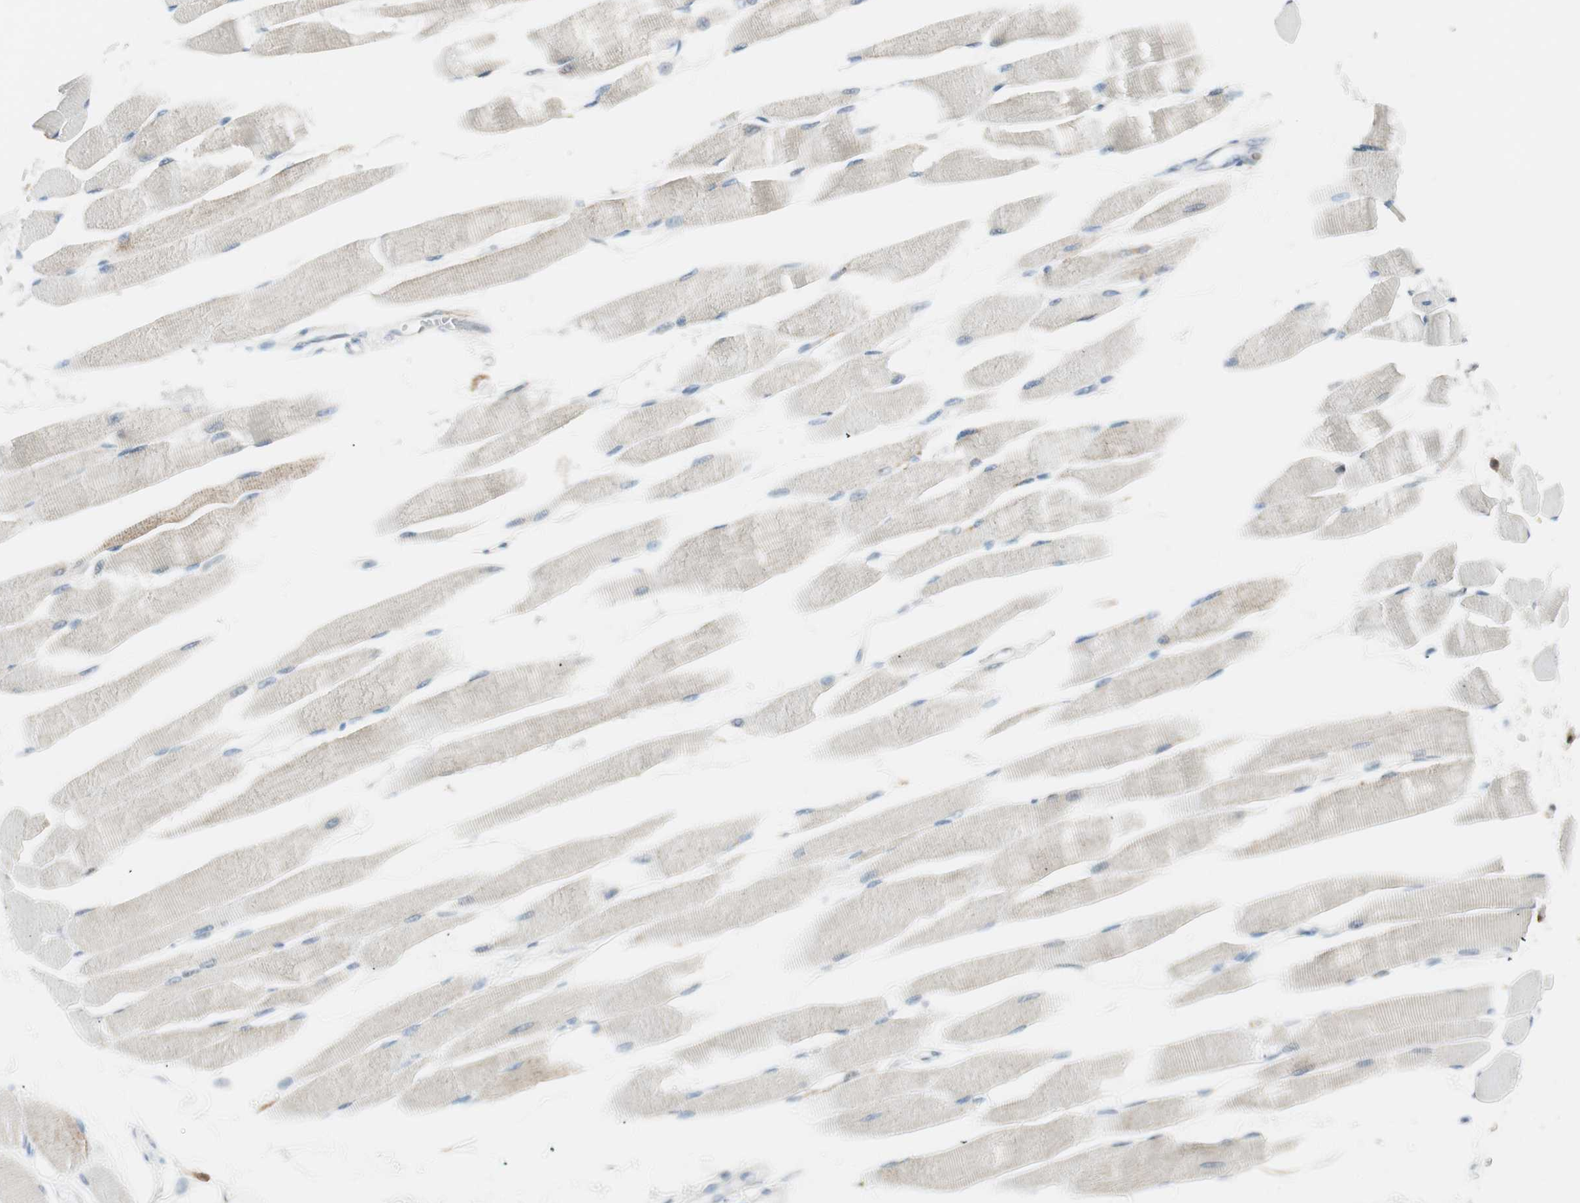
{"staining": {"intensity": "moderate", "quantity": "25%-75%", "location": "cytoplasmic/membranous"}, "tissue": "skeletal muscle", "cell_type": "Myocytes", "image_type": "normal", "snomed": [{"axis": "morphology", "description": "Normal tissue, NOS"}, {"axis": "topography", "description": "Skeletal muscle"}, {"axis": "topography", "description": "Peripheral nerve tissue"}], "caption": "Protein staining of normal skeletal muscle reveals moderate cytoplasmic/membranous positivity in about 25%-75% of myocytes.", "gene": "HPGD", "patient": {"sex": "female", "age": 84}}